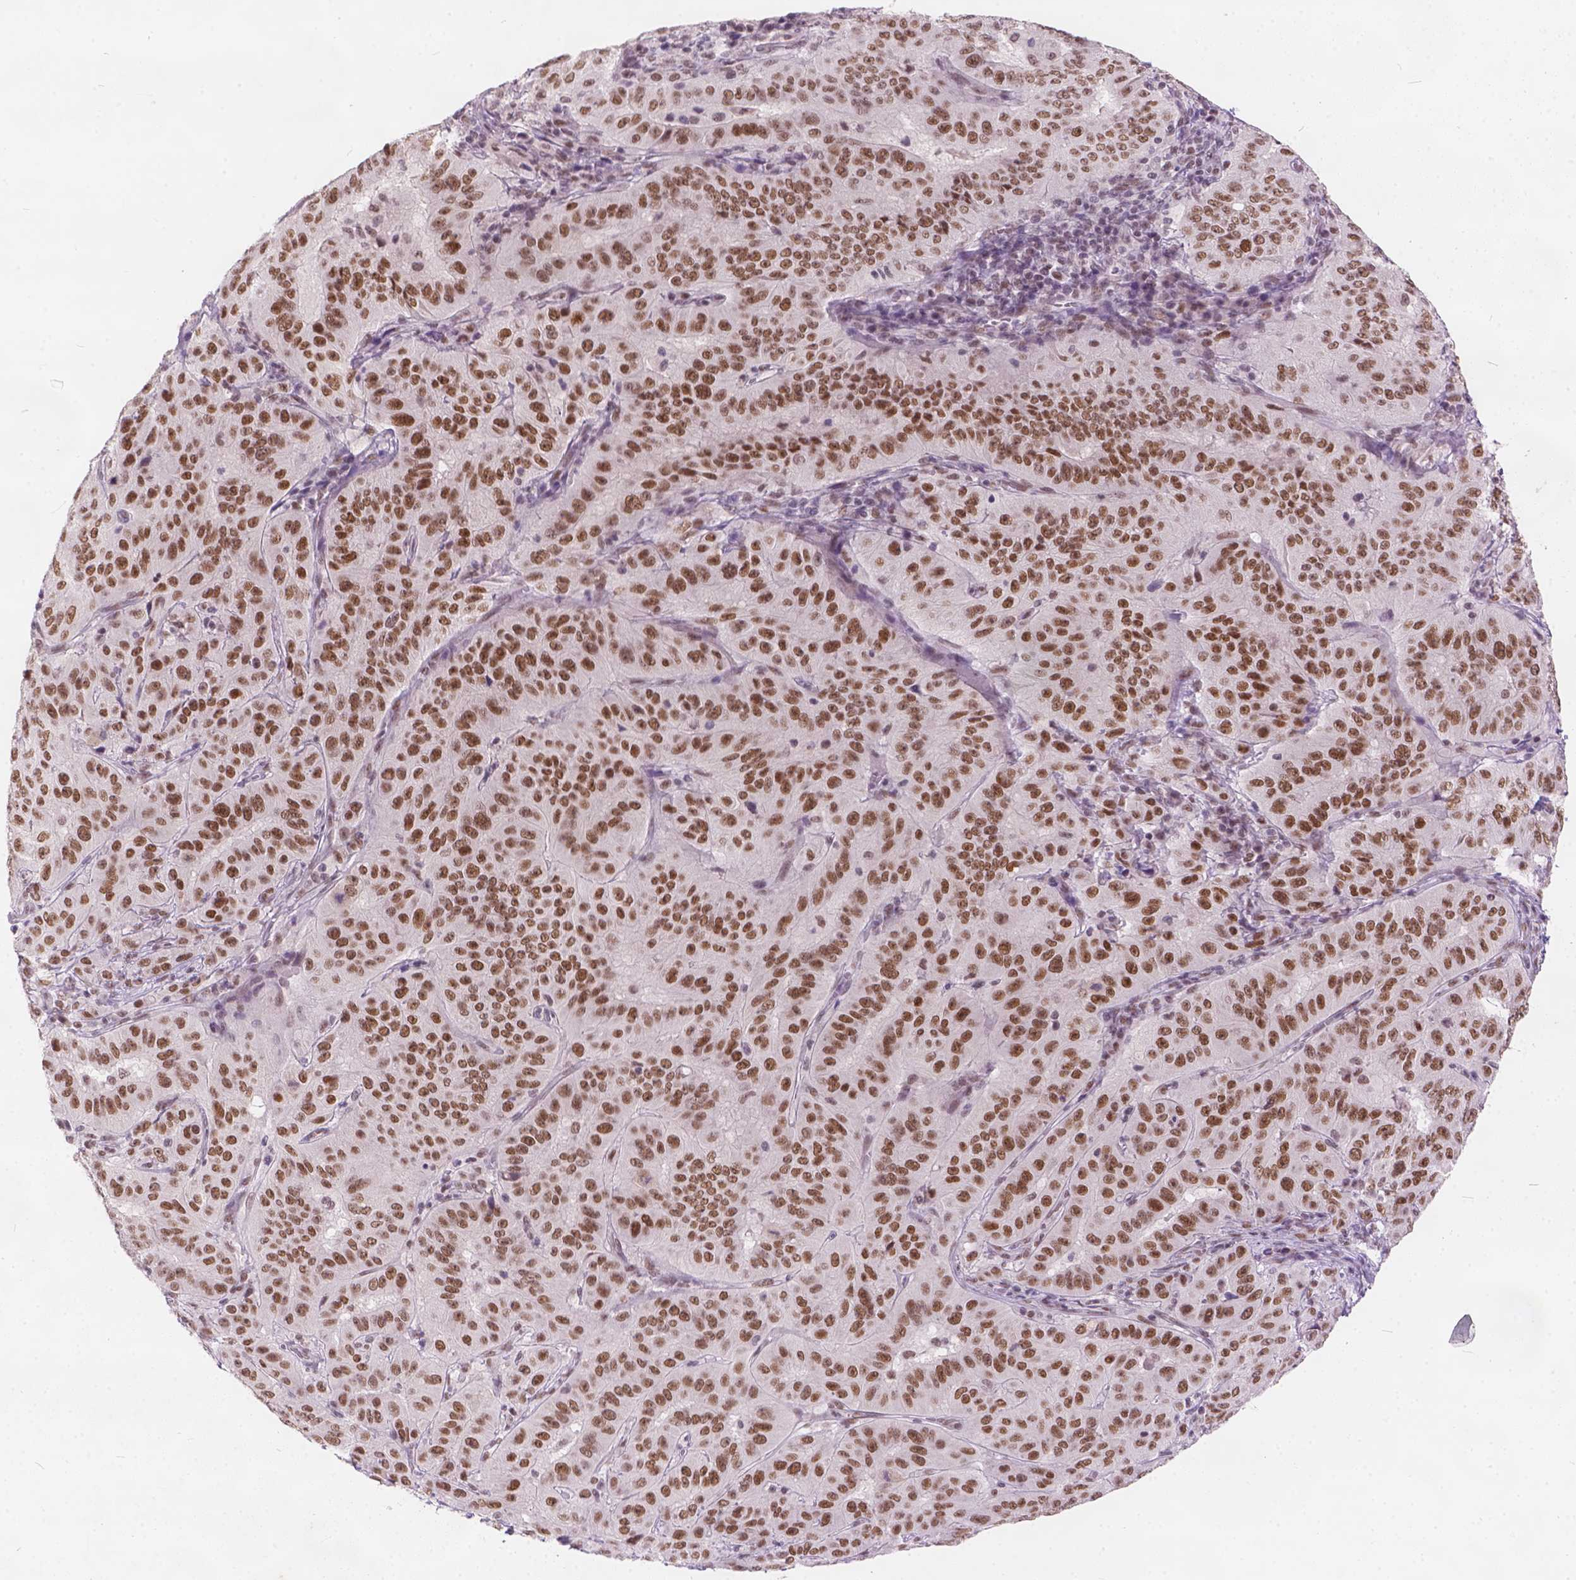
{"staining": {"intensity": "moderate", "quantity": ">75%", "location": "nuclear"}, "tissue": "pancreatic cancer", "cell_type": "Tumor cells", "image_type": "cancer", "snomed": [{"axis": "morphology", "description": "Adenocarcinoma, NOS"}, {"axis": "topography", "description": "Pancreas"}], "caption": "The immunohistochemical stain shows moderate nuclear staining in tumor cells of pancreatic cancer (adenocarcinoma) tissue.", "gene": "FAM53A", "patient": {"sex": "male", "age": 63}}